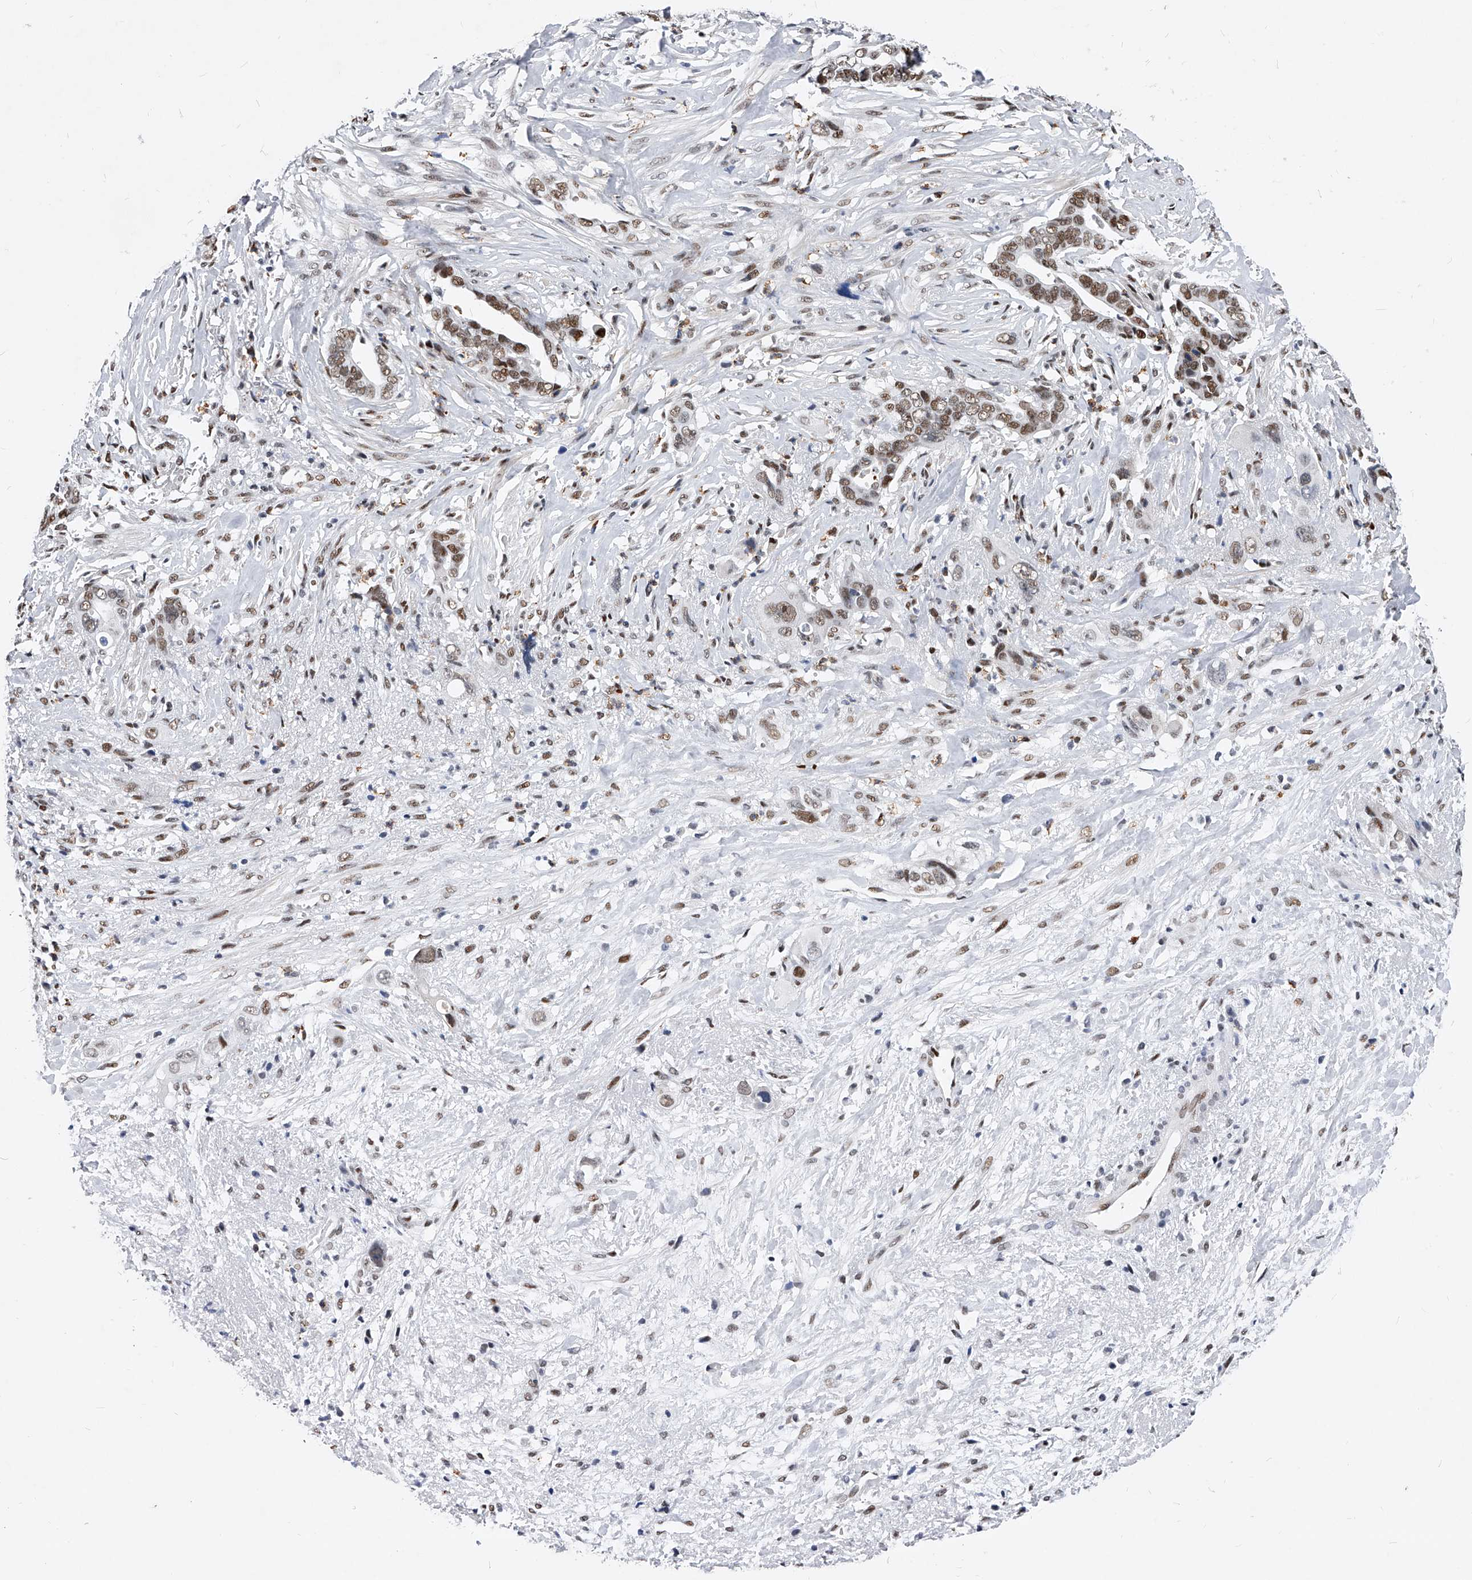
{"staining": {"intensity": "moderate", "quantity": ">75%", "location": "nuclear"}, "tissue": "liver cancer", "cell_type": "Tumor cells", "image_type": "cancer", "snomed": [{"axis": "morphology", "description": "Cholangiocarcinoma"}, {"axis": "topography", "description": "Liver"}], "caption": "This image reveals cholangiocarcinoma (liver) stained with IHC to label a protein in brown. The nuclear of tumor cells show moderate positivity for the protein. Nuclei are counter-stained blue.", "gene": "TESK2", "patient": {"sex": "female", "age": 79}}